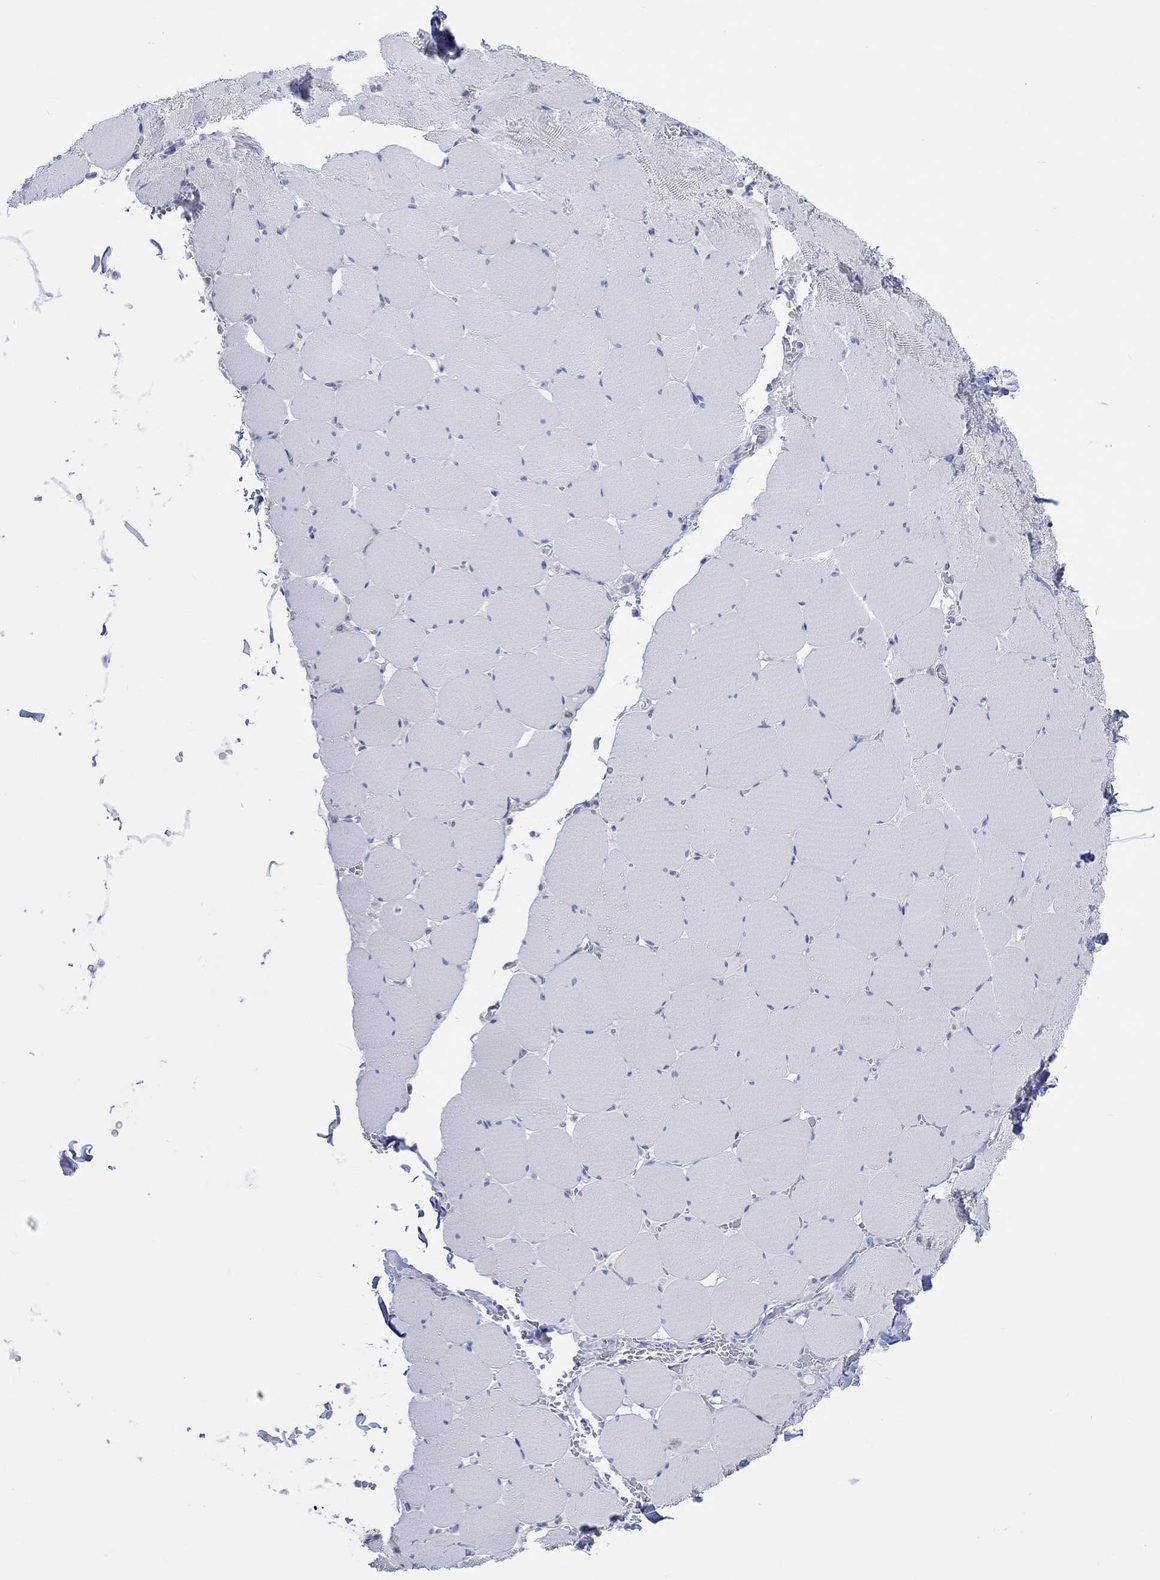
{"staining": {"intensity": "negative", "quantity": "none", "location": "none"}, "tissue": "skeletal muscle", "cell_type": "Myocytes", "image_type": "normal", "snomed": [{"axis": "morphology", "description": "Normal tissue, NOS"}, {"axis": "morphology", "description": "Malignant melanoma, Metastatic site"}, {"axis": "topography", "description": "Skeletal muscle"}], "caption": "Protein analysis of unremarkable skeletal muscle demonstrates no significant expression in myocytes.", "gene": "REEP6", "patient": {"sex": "male", "age": 50}}